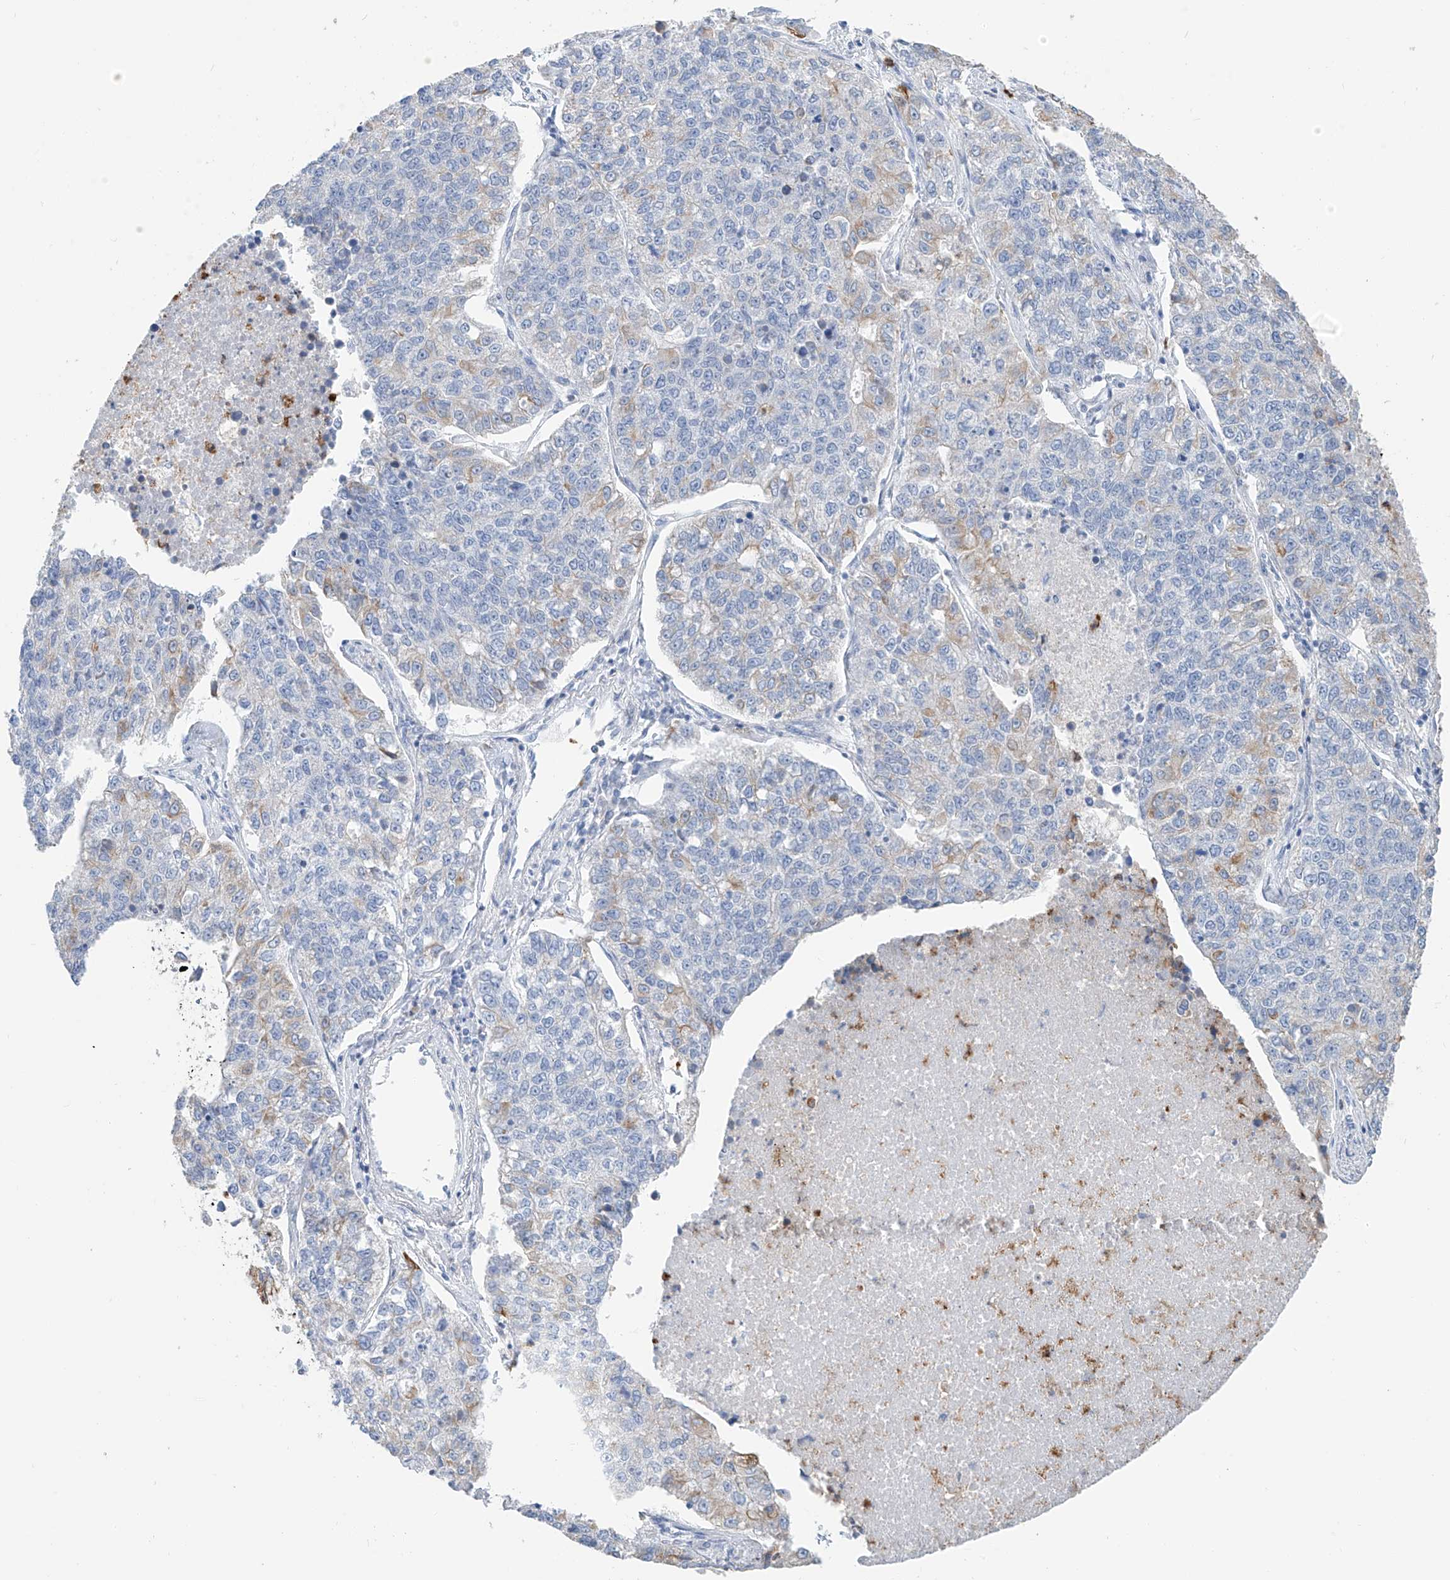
{"staining": {"intensity": "weak", "quantity": "<25%", "location": "cytoplasmic/membranous"}, "tissue": "lung cancer", "cell_type": "Tumor cells", "image_type": "cancer", "snomed": [{"axis": "morphology", "description": "Adenocarcinoma, NOS"}, {"axis": "topography", "description": "Lung"}], "caption": "DAB immunohistochemical staining of lung cancer (adenocarcinoma) displays no significant positivity in tumor cells. Nuclei are stained in blue.", "gene": "PAFAH1B3", "patient": {"sex": "male", "age": 49}}